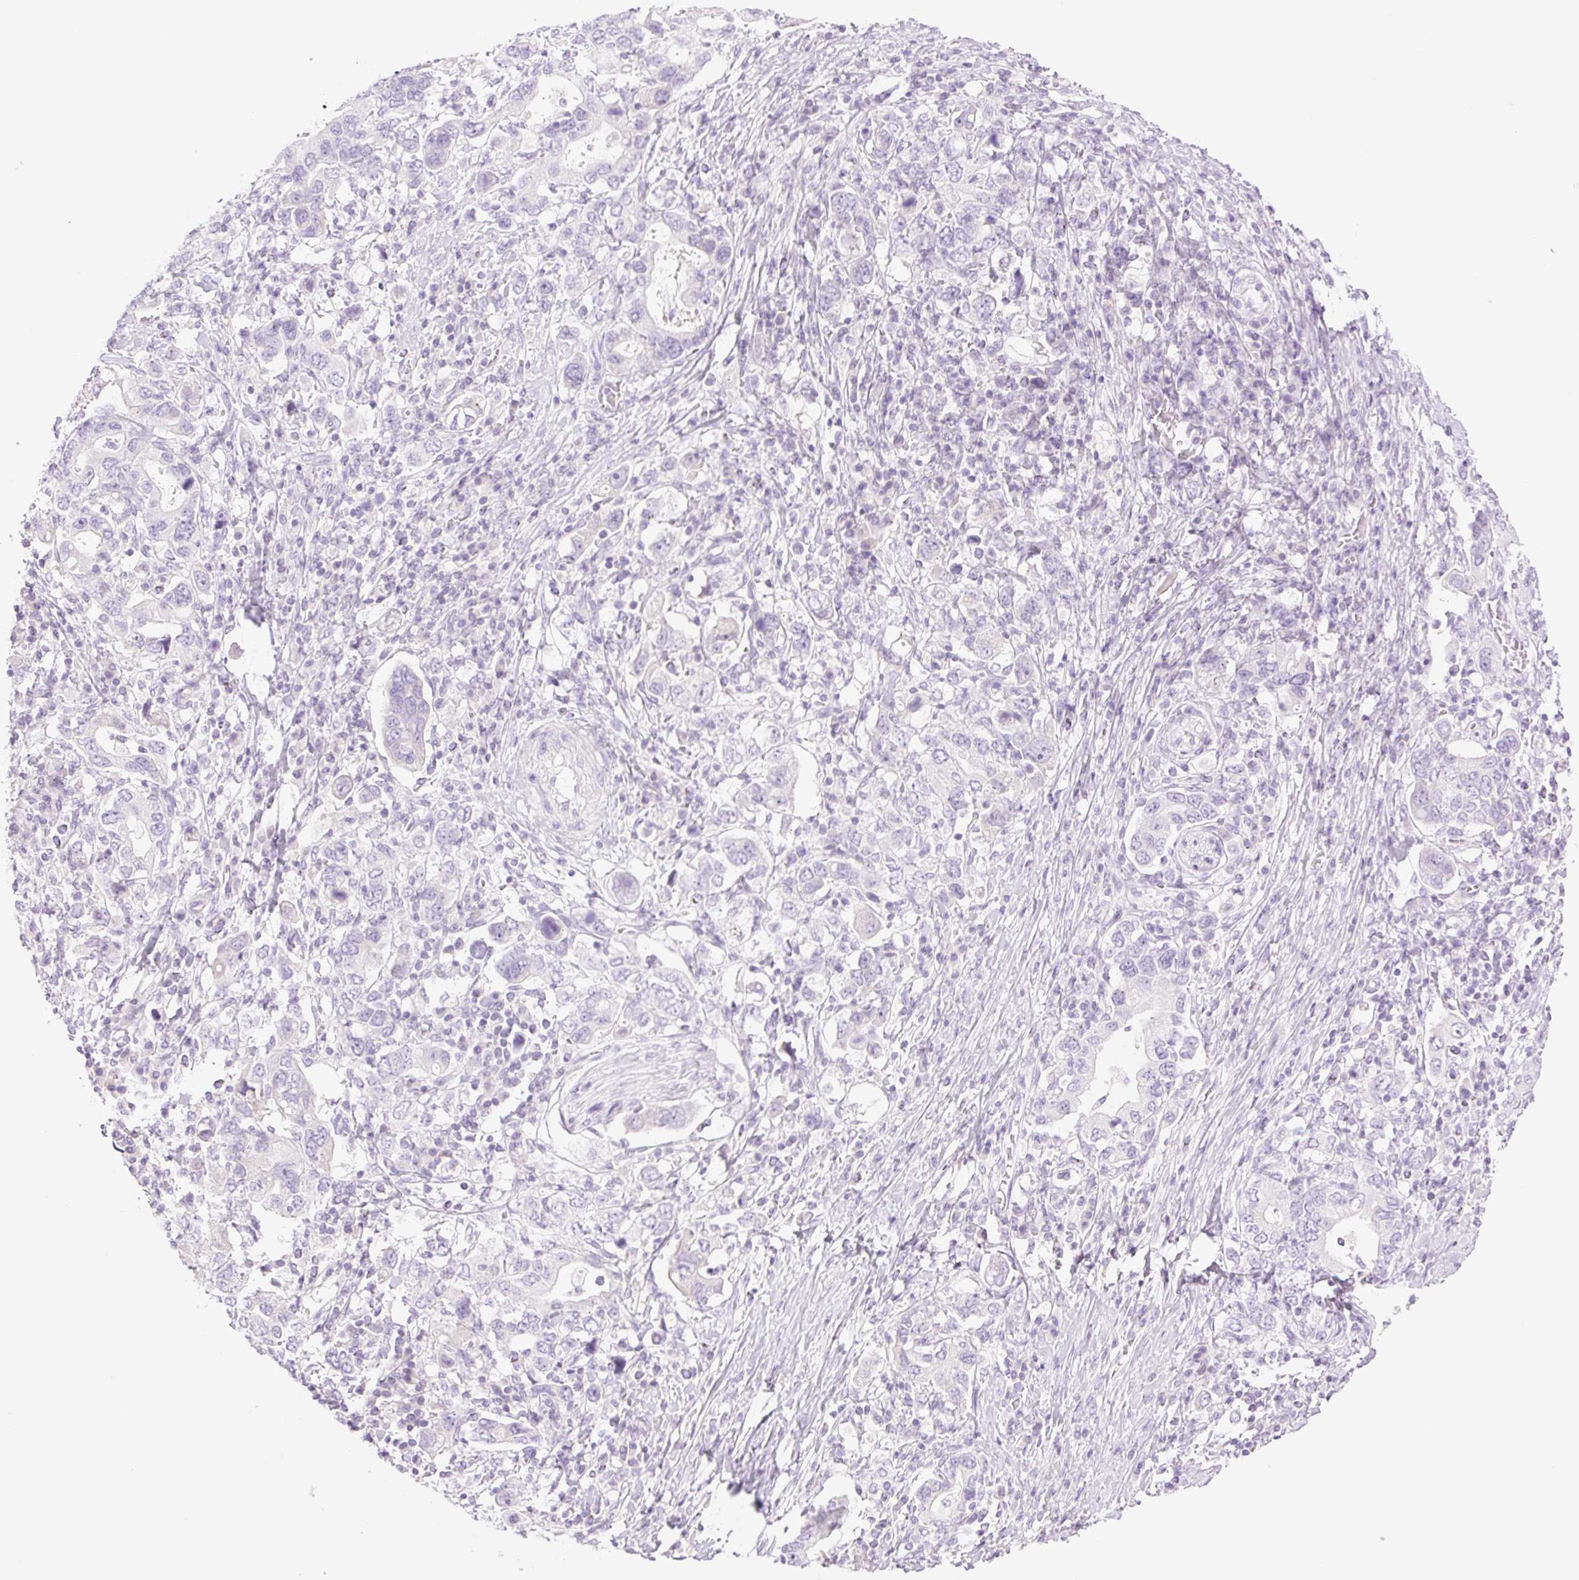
{"staining": {"intensity": "negative", "quantity": "none", "location": "none"}, "tissue": "stomach cancer", "cell_type": "Tumor cells", "image_type": "cancer", "snomed": [{"axis": "morphology", "description": "Adenocarcinoma, NOS"}, {"axis": "topography", "description": "Stomach, upper"}, {"axis": "topography", "description": "Stomach"}], "caption": "Human stomach cancer (adenocarcinoma) stained for a protein using IHC reveals no staining in tumor cells.", "gene": "TBX15", "patient": {"sex": "male", "age": 62}}